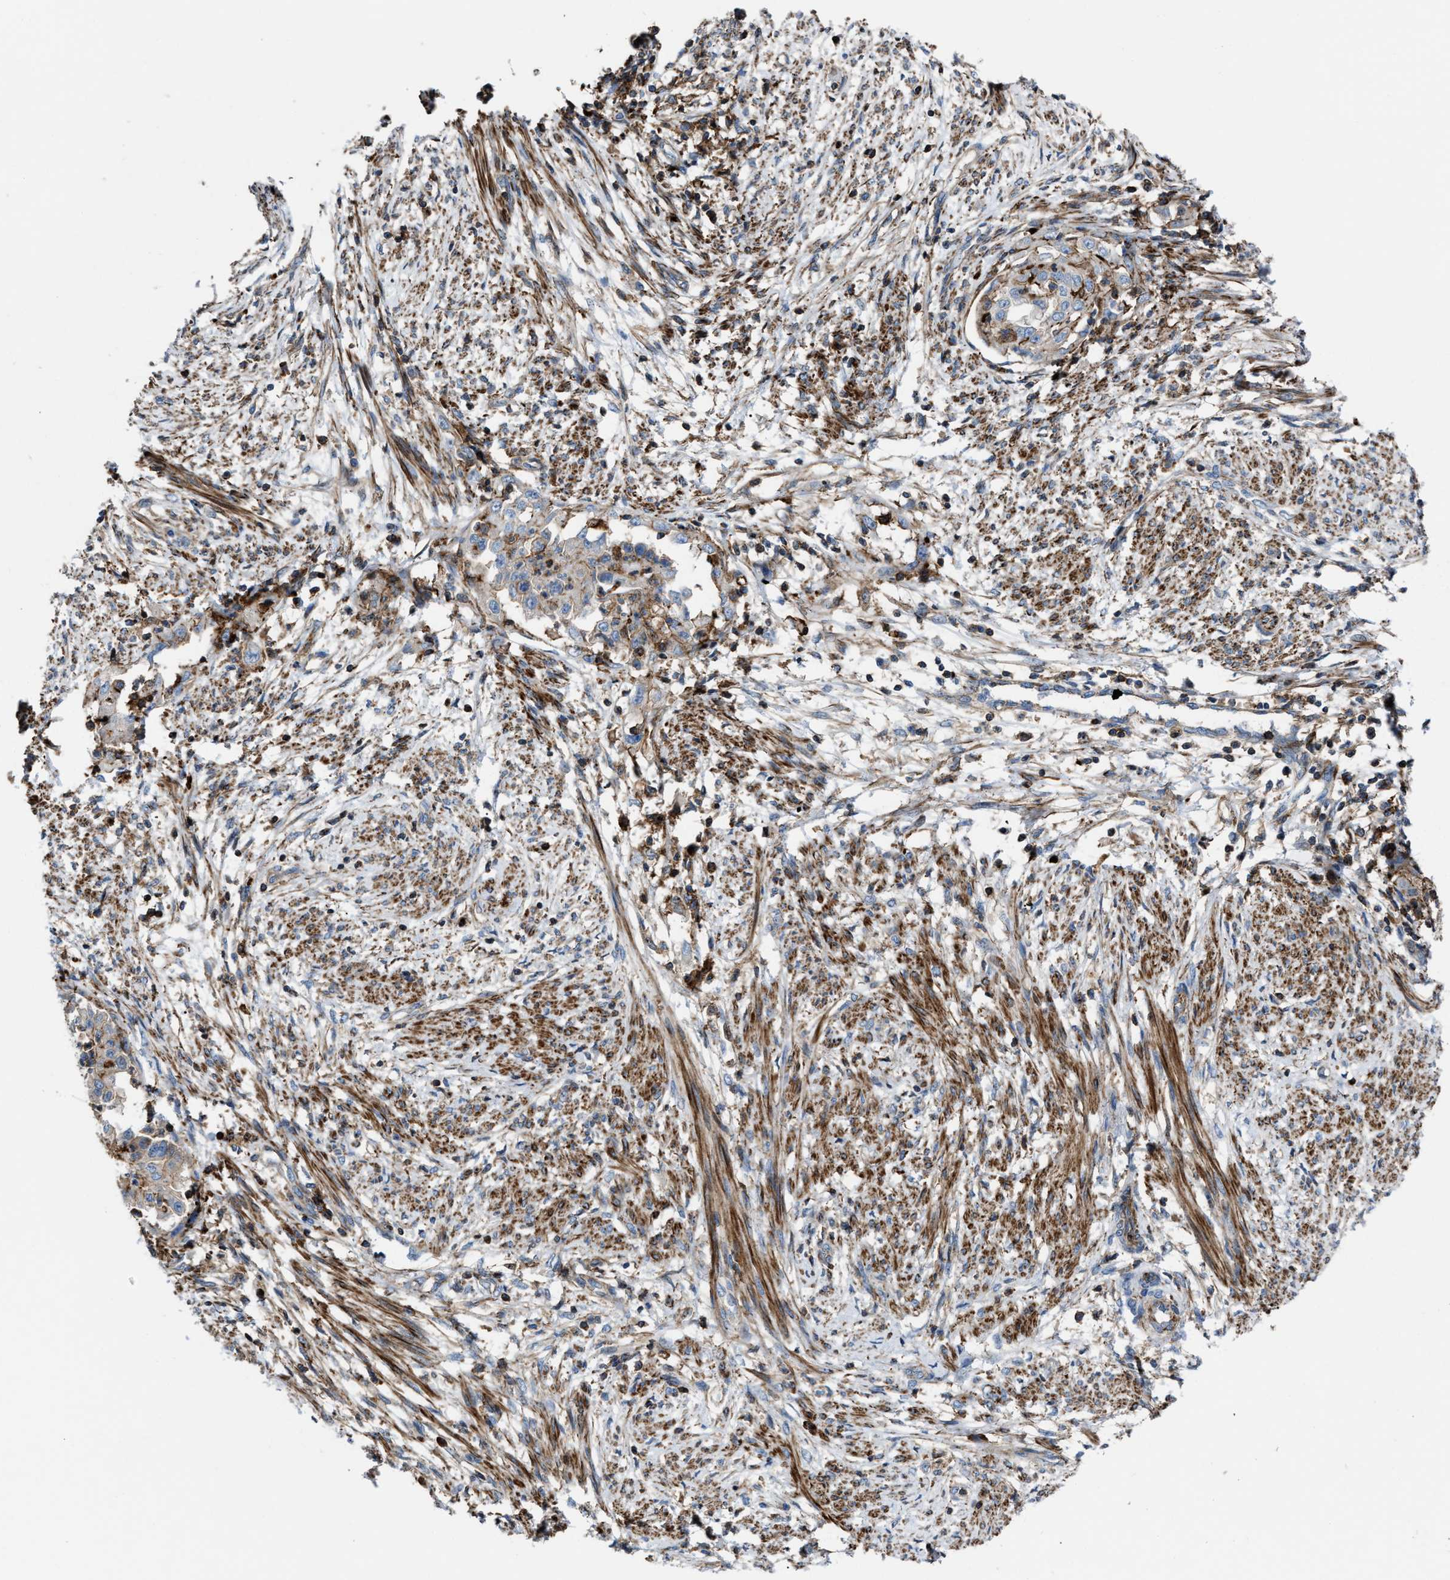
{"staining": {"intensity": "weak", "quantity": "<25%", "location": "cytoplasmic/membranous"}, "tissue": "endometrial cancer", "cell_type": "Tumor cells", "image_type": "cancer", "snomed": [{"axis": "morphology", "description": "Adenocarcinoma, NOS"}, {"axis": "topography", "description": "Endometrium"}], "caption": "Immunohistochemical staining of adenocarcinoma (endometrial) displays no significant positivity in tumor cells.", "gene": "AGPAT2", "patient": {"sex": "female", "age": 85}}